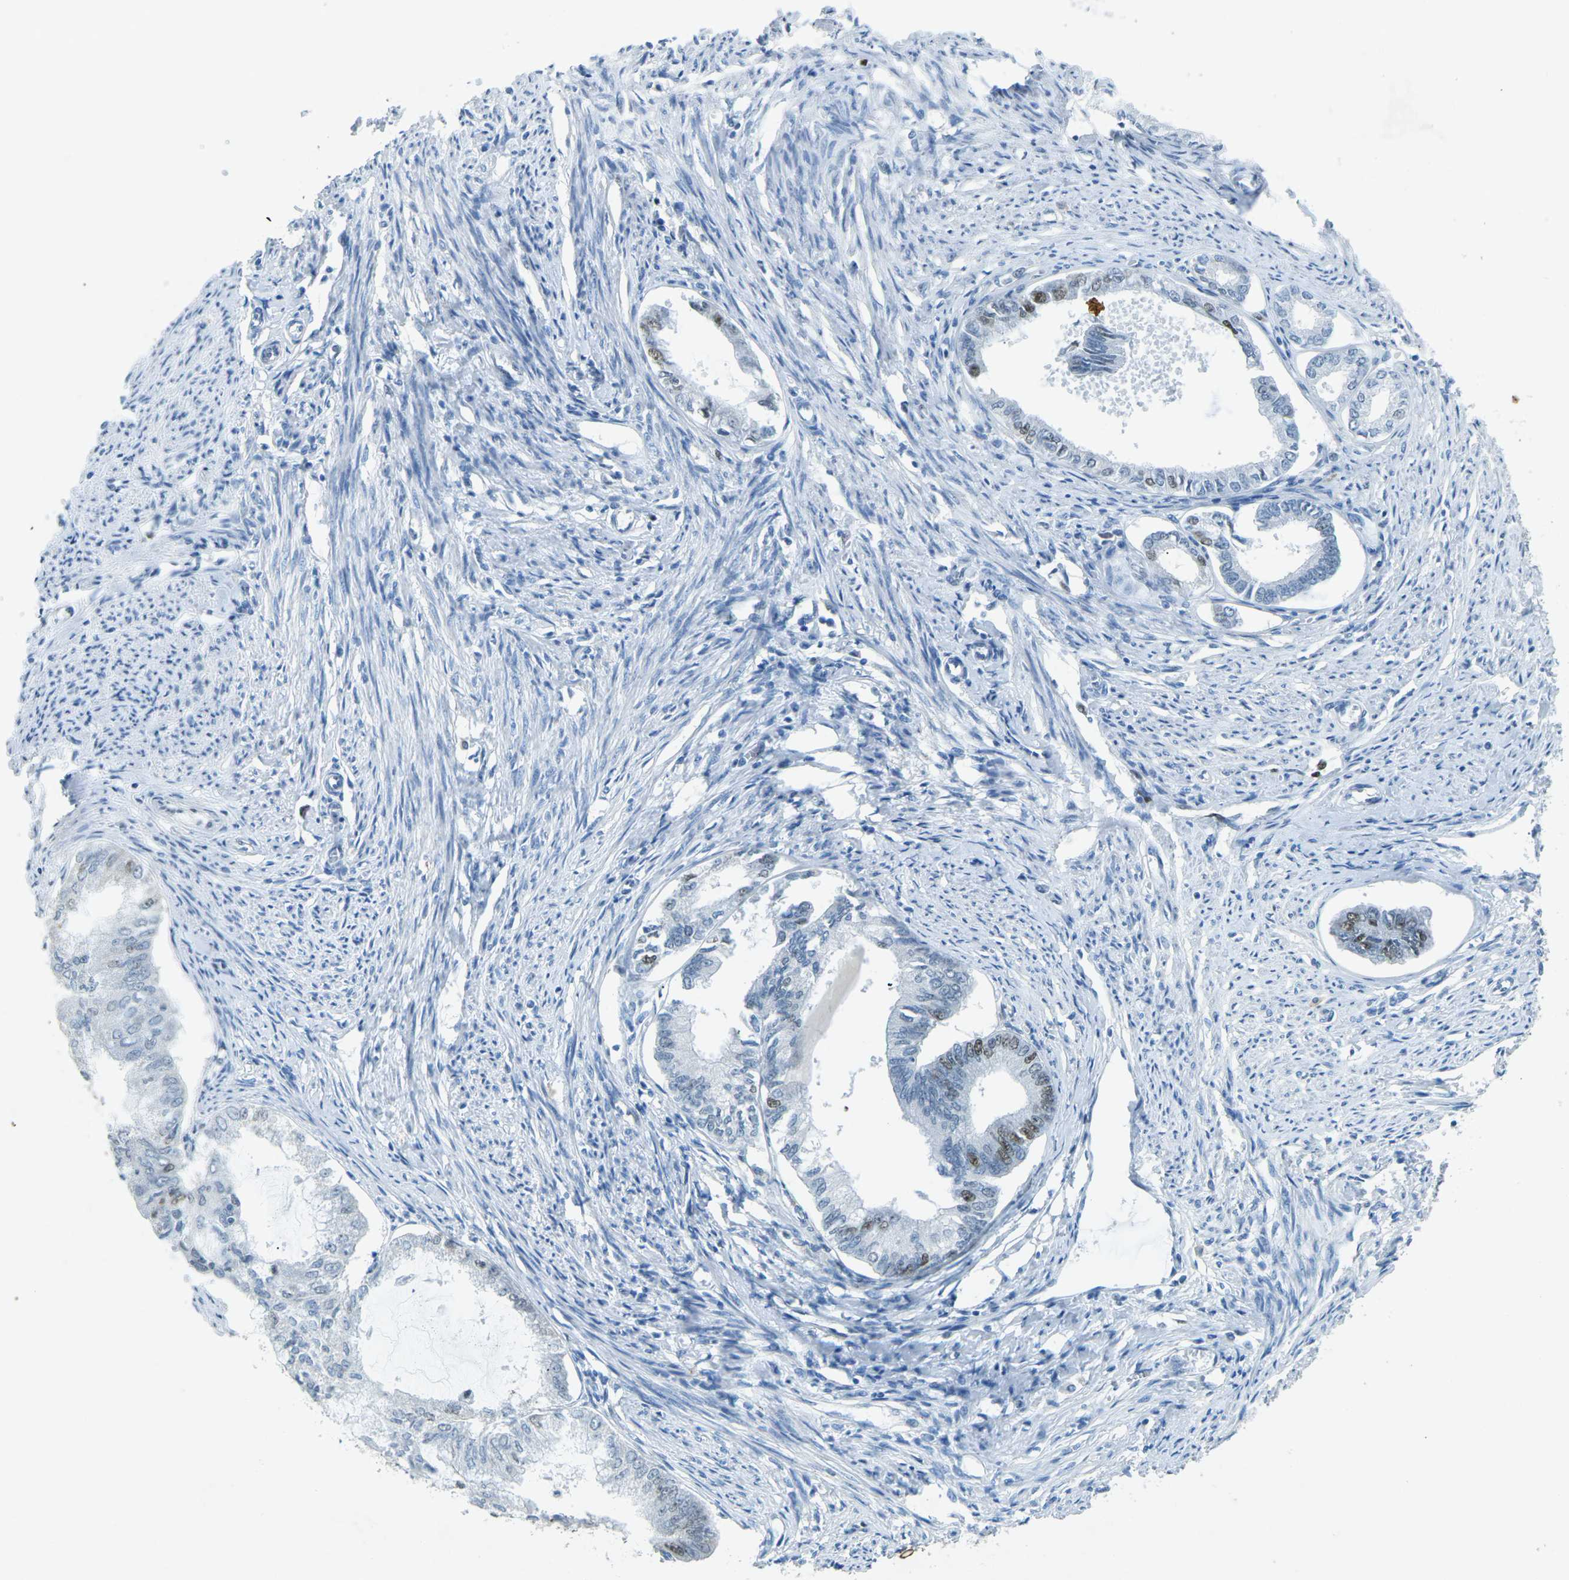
{"staining": {"intensity": "moderate", "quantity": "<25%", "location": "nuclear"}, "tissue": "endometrial cancer", "cell_type": "Tumor cells", "image_type": "cancer", "snomed": [{"axis": "morphology", "description": "Adenocarcinoma, NOS"}, {"axis": "topography", "description": "Endometrium"}], "caption": "Moderate nuclear protein positivity is present in approximately <25% of tumor cells in endometrial cancer.", "gene": "RB1", "patient": {"sex": "female", "age": 86}}